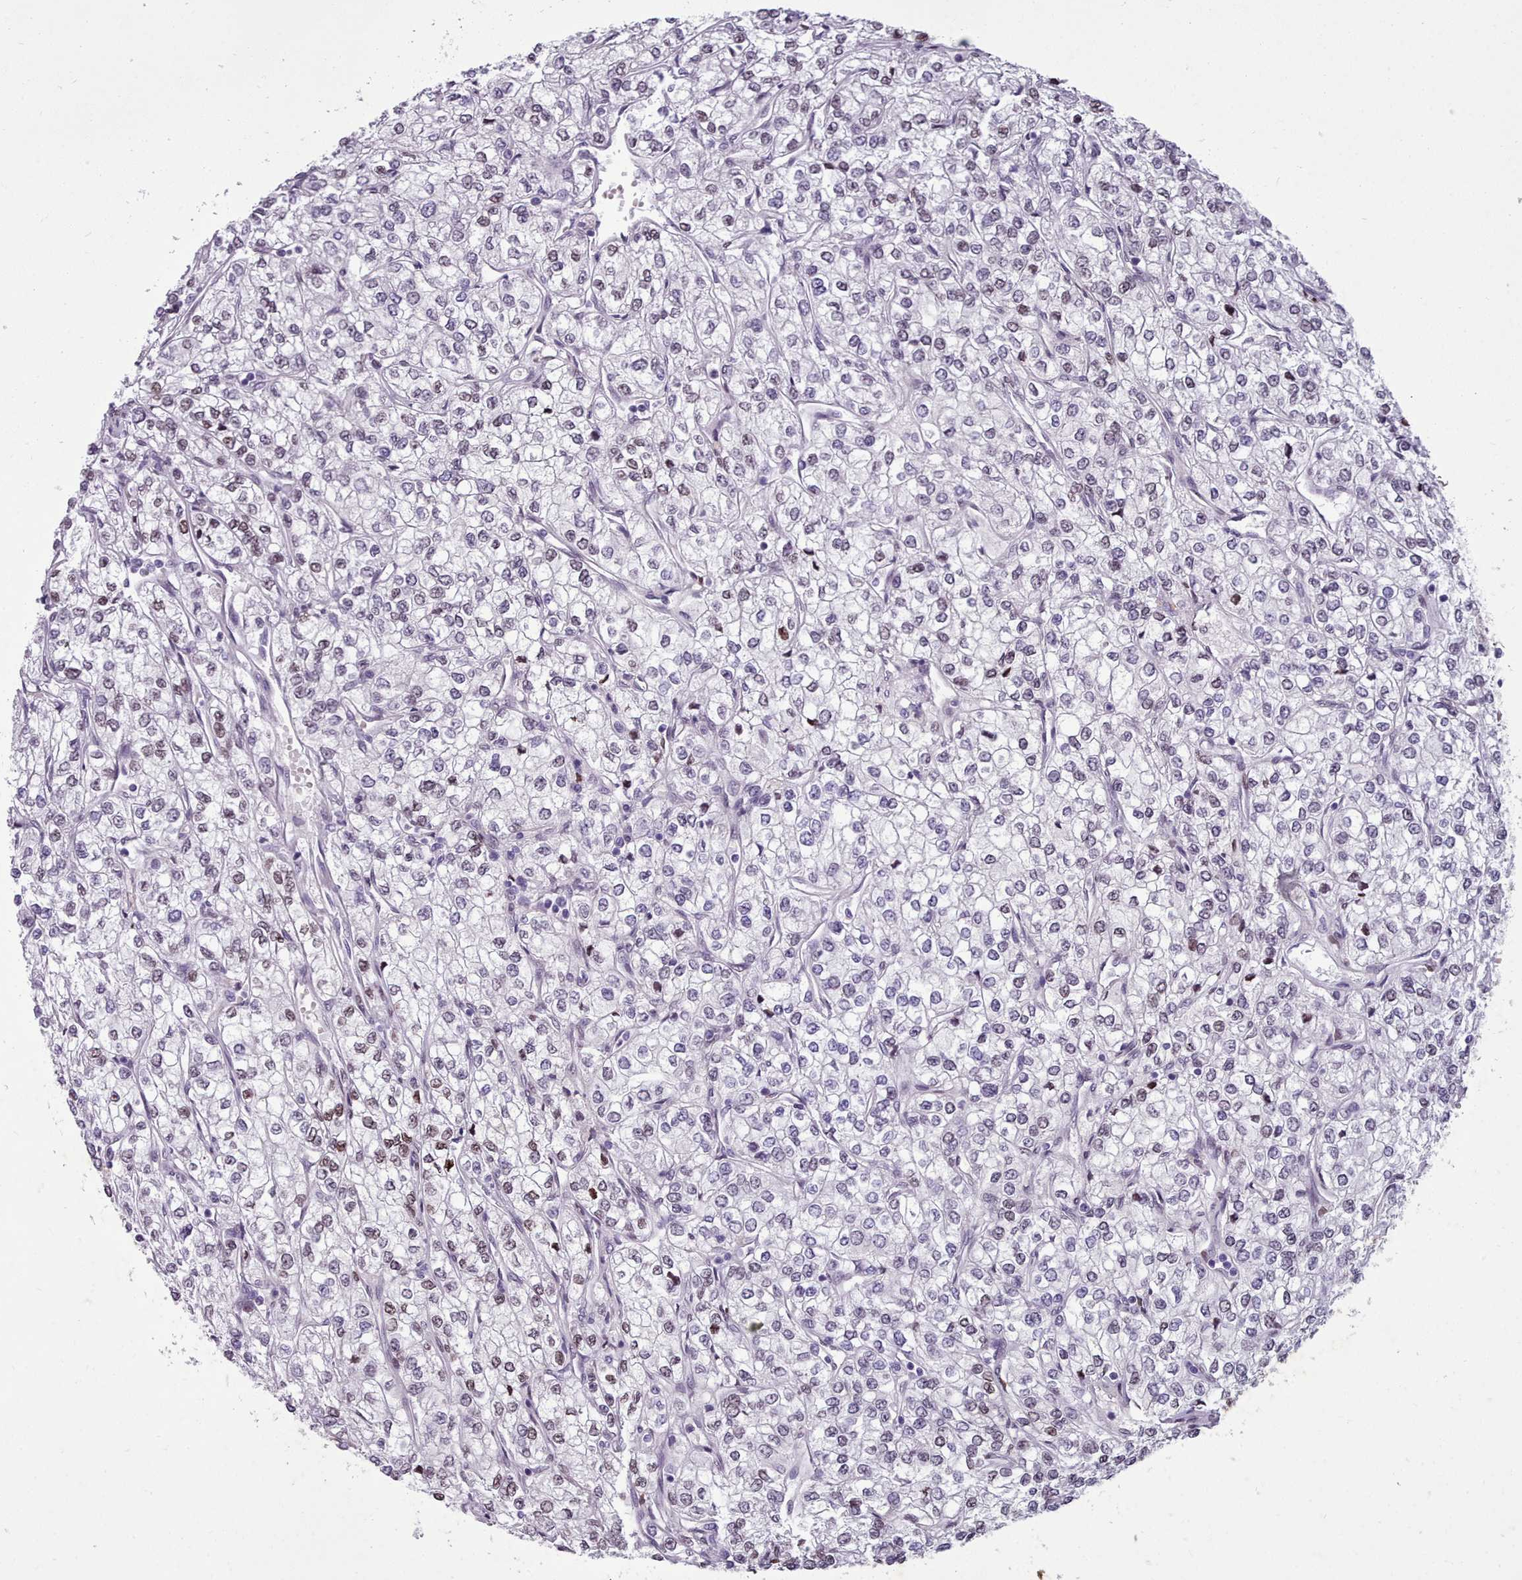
{"staining": {"intensity": "weak", "quantity": "<25%", "location": "nuclear"}, "tissue": "renal cancer", "cell_type": "Tumor cells", "image_type": "cancer", "snomed": [{"axis": "morphology", "description": "Adenocarcinoma, NOS"}, {"axis": "topography", "description": "Kidney"}], "caption": "Micrograph shows no protein expression in tumor cells of renal cancer tissue. The staining was performed using DAB to visualize the protein expression in brown, while the nuclei were stained in blue with hematoxylin (Magnification: 20x).", "gene": "KCNT2", "patient": {"sex": "male", "age": 80}}